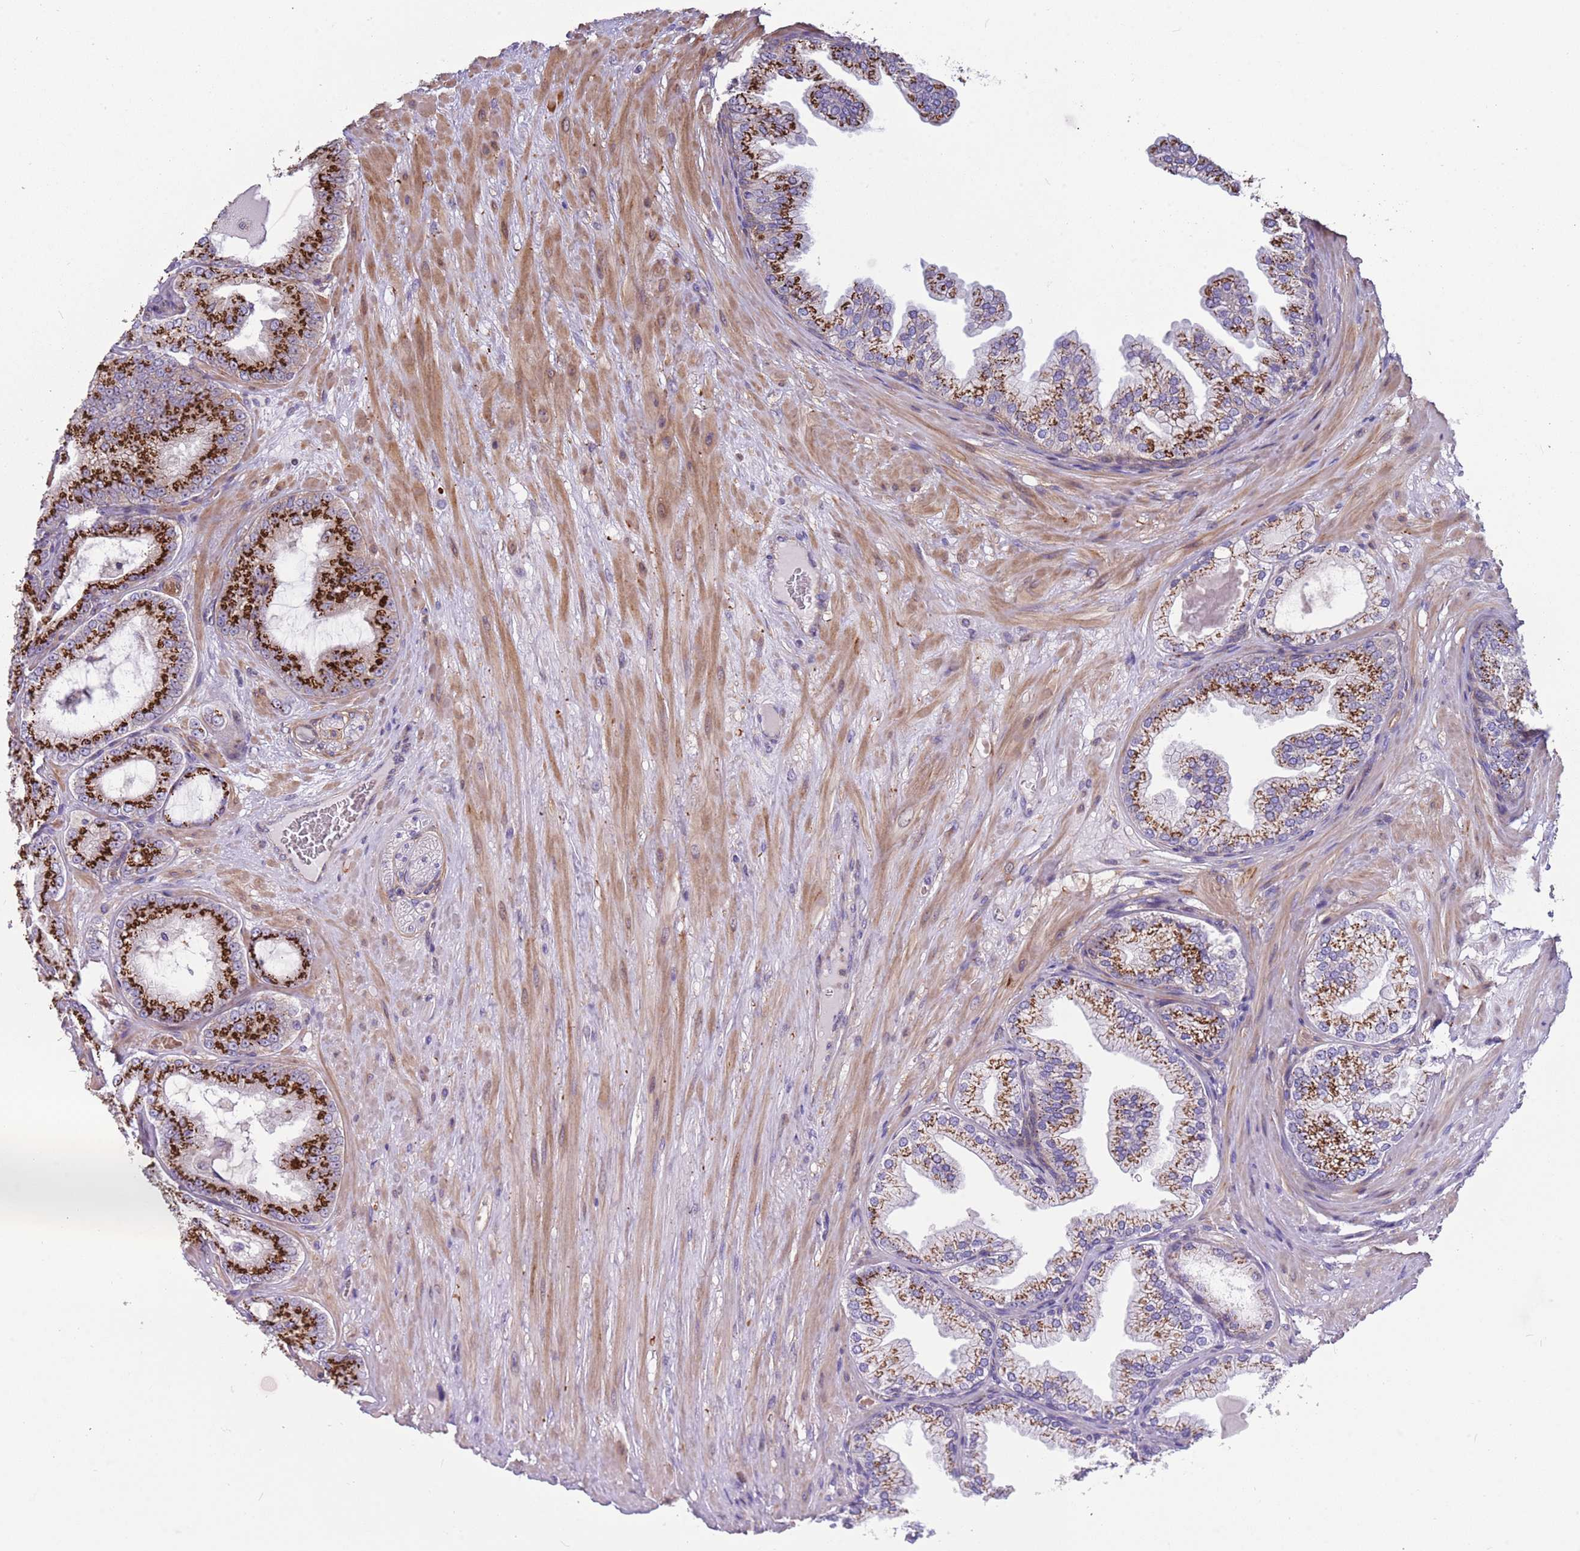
{"staining": {"intensity": "strong", "quantity": ">75%", "location": "cytoplasmic/membranous"}, "tissue": "prostate cancer", "cell_type": "Tumor cells", "image_type": "cancer", "snomed": [{"axis": "morphology", "description": "Adenocarcinoma, Low grade"}, {"axis": "topography", "description": "Prostate"}], "caption": "There is high levels of strong cytoplasmic/membranous staining in tumor cells of prostate cancer (low-grade adenocarcinoma), as demonstrated by immunohistochemical staining (brown color).", "gene": "ITGB6", "patient": {"sex": "male", "age": 63}}